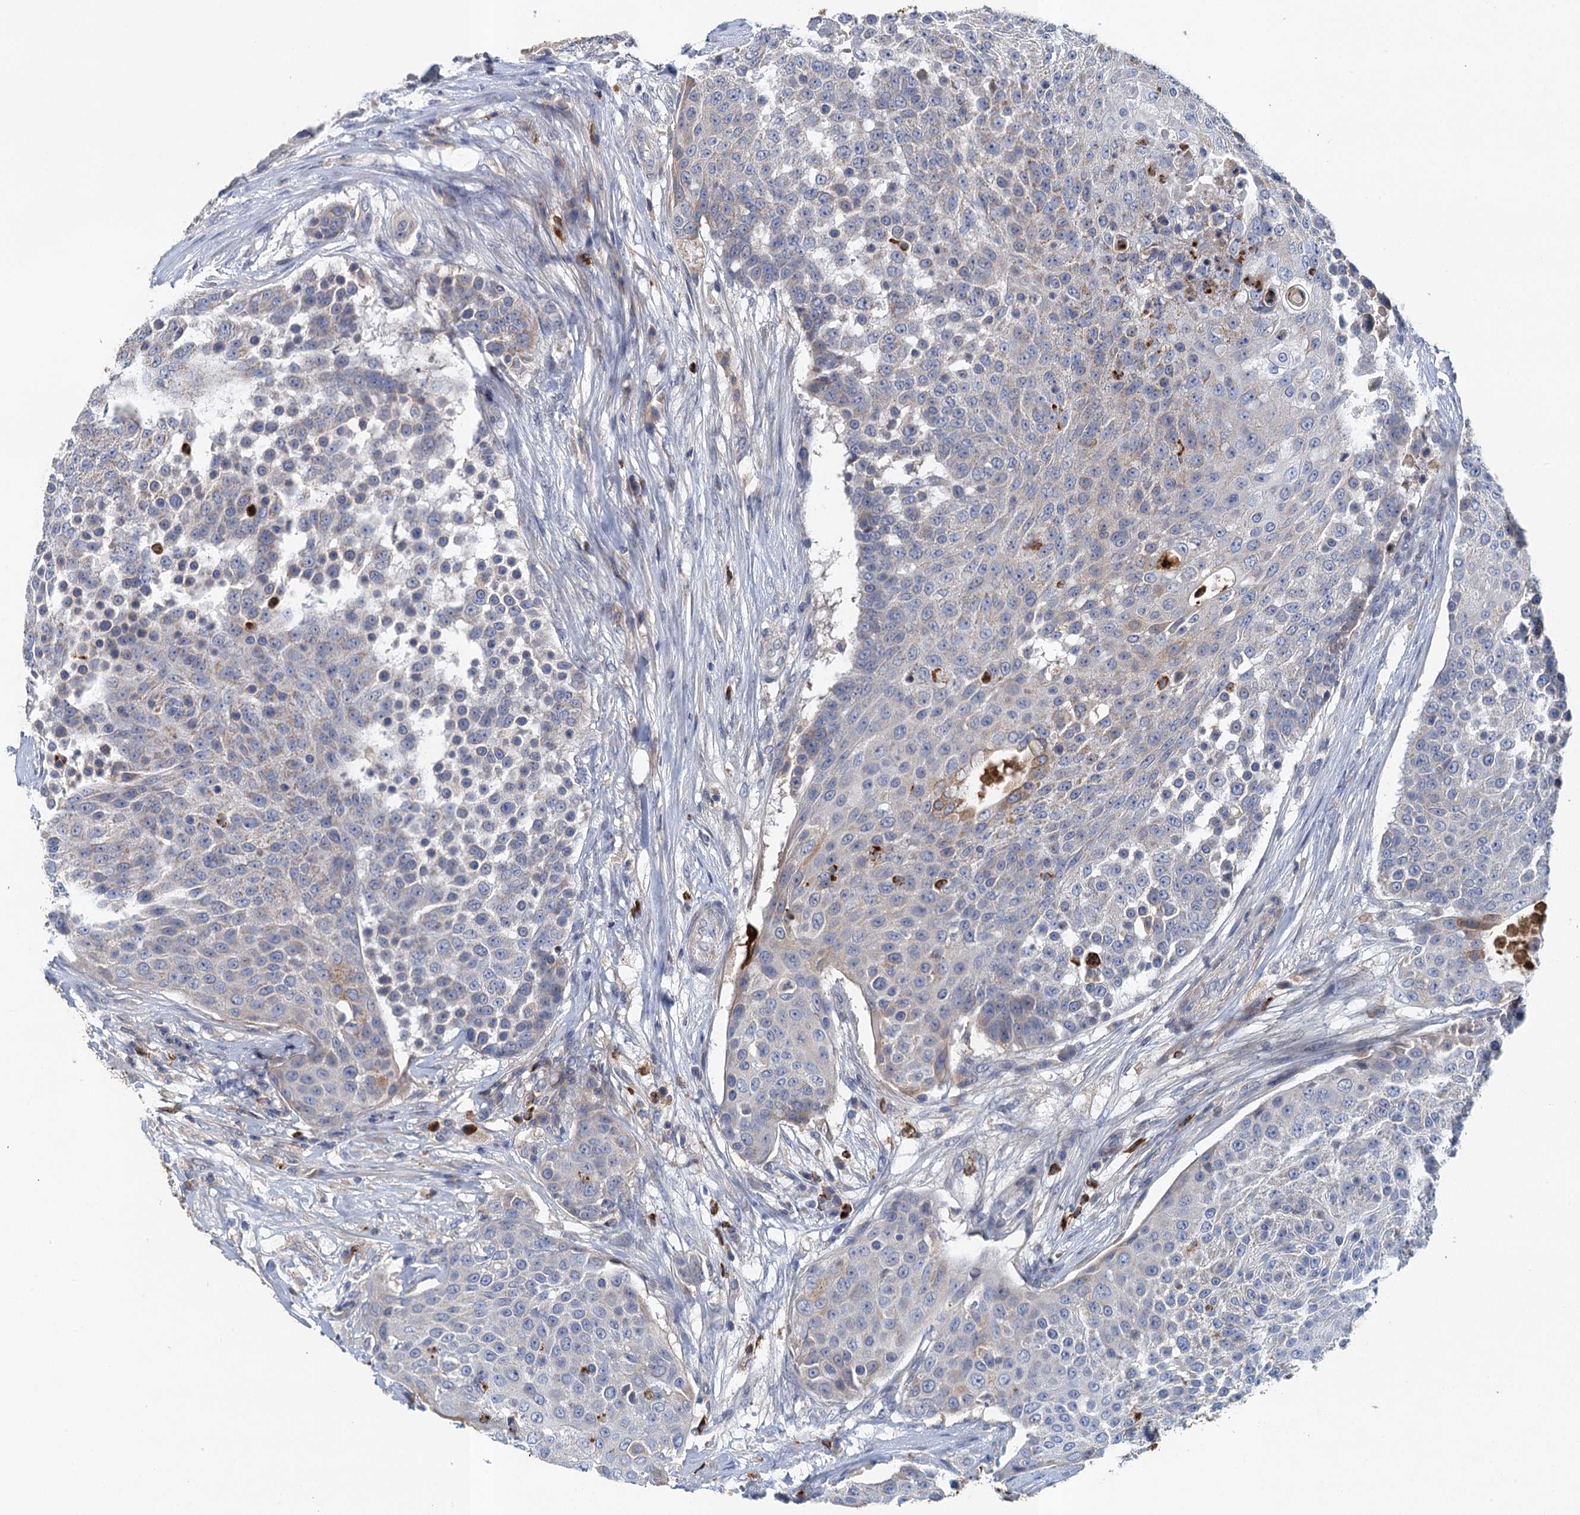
{"staining": {"intensity": "negative", "quantity": "none", "location": "none"}, "tissue": "urothelial cancer", "cell_type": "Tumor cells", "image_type": "cancer", "snomed": [{"axis": "morphology", "description": "Urothelial carcinoma, High grade"}, {"axis": "topography", "description": "Urinary bladder"}], "caption": "There is no significant positivity in tumor cells of high-grade urothelial carcinoma.", "gene": "TPCN1", "patient": {"sex": "female", "age": 63}}